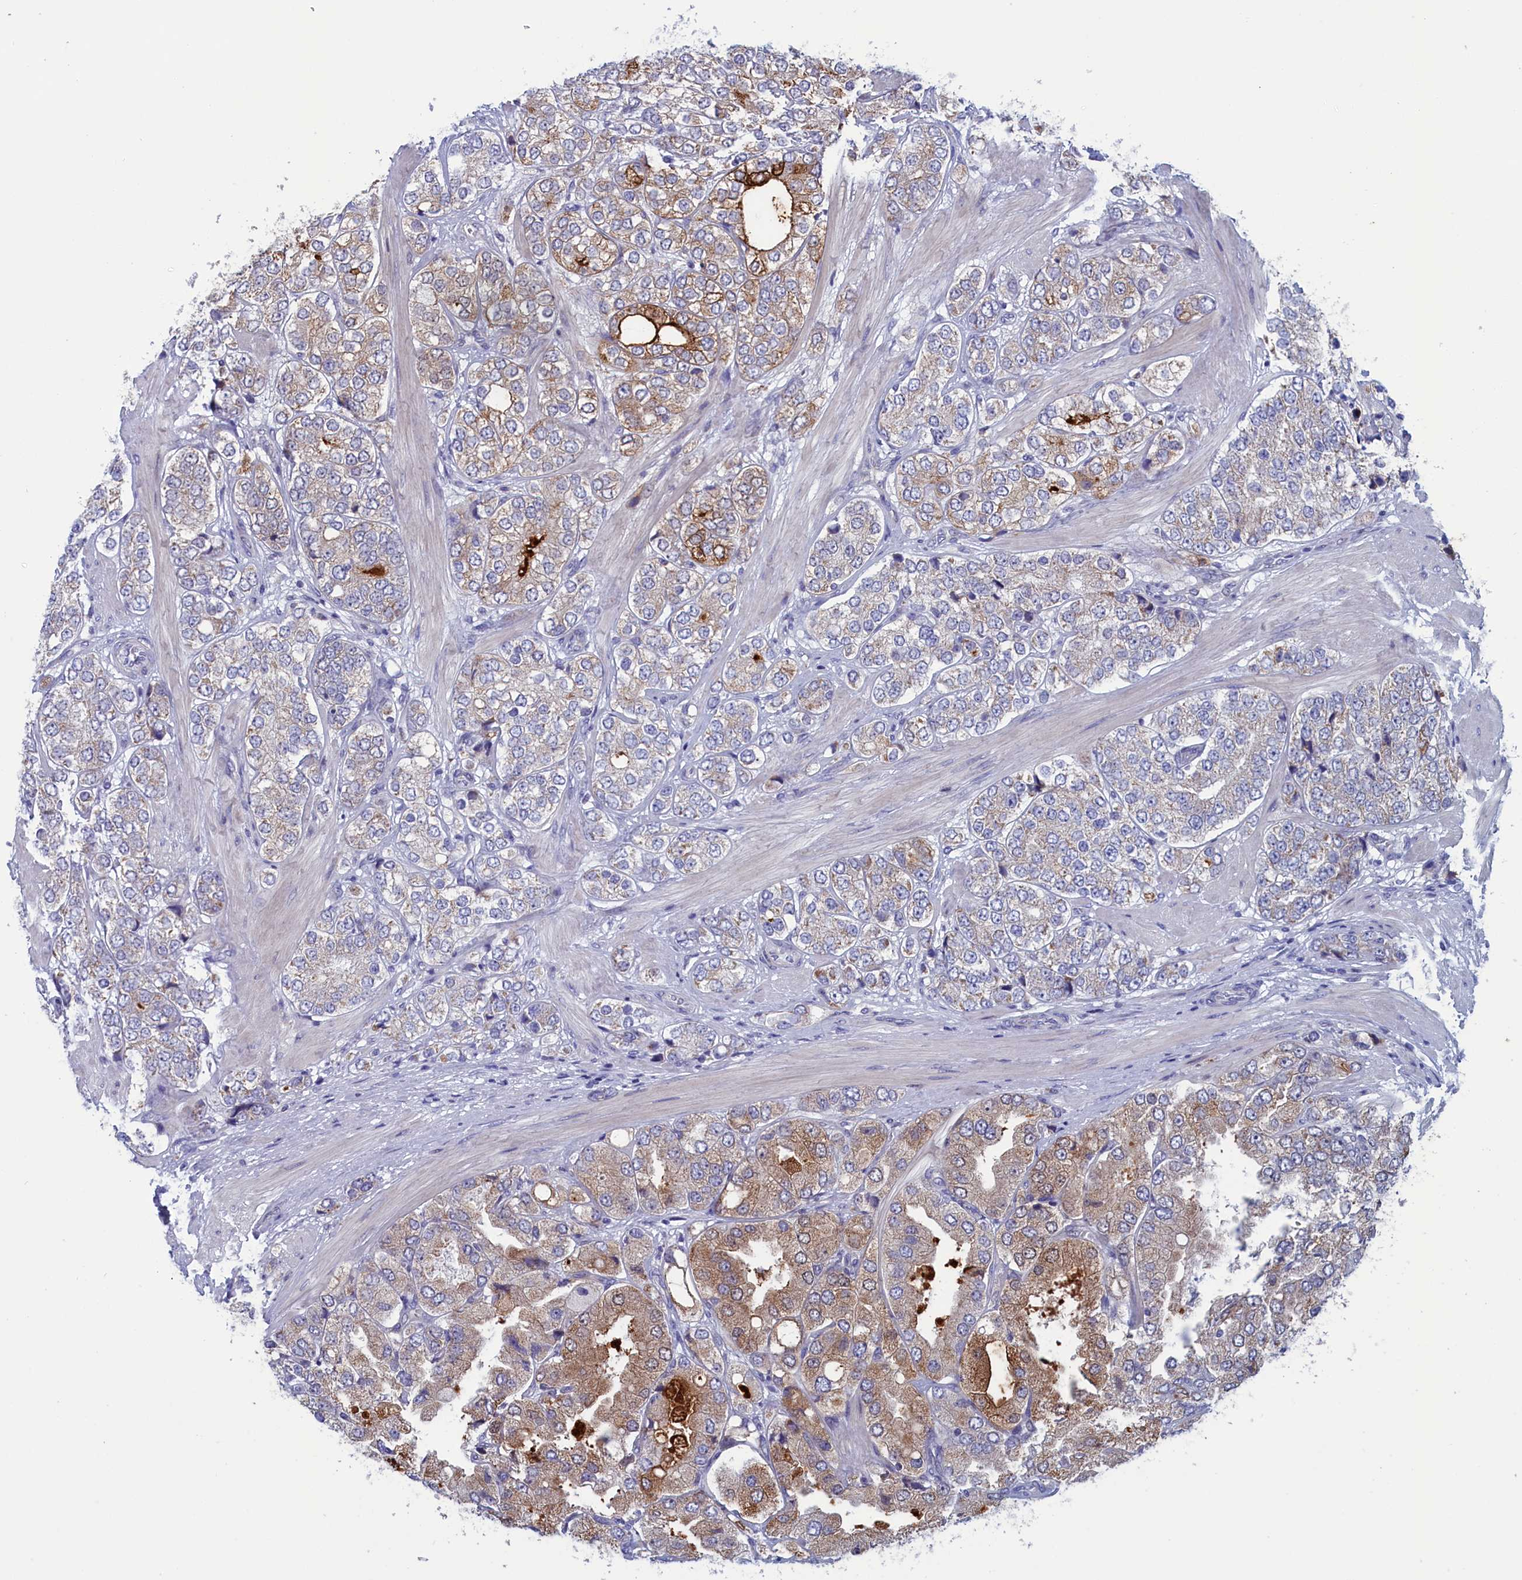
{"staining": {"intensity": "moderate", "quantity": "25%-75%", "location": "cytoplasmic/membranous"}, "tissue": "prostate cancer", "cell_type": "Tumor cells", "image_type": "cancer", "snomed": [{"axis": "morphology", "description": "Adenocarcinoma, High grade"}, {"axis": "topography", "description": "Prostate"}], "caption": "This micrograph exhibits prostate adenocarcinoma (high-grade) stained with immunohistochemistry (IHC) to label a protein in brown. The cytoplasmic/membranous of tumor cells show moderate positivity for the protein. Nuclei are counter-stained blue.", "gene": "NIBAN3", "patient": {"sex": "male", "age": 50}}